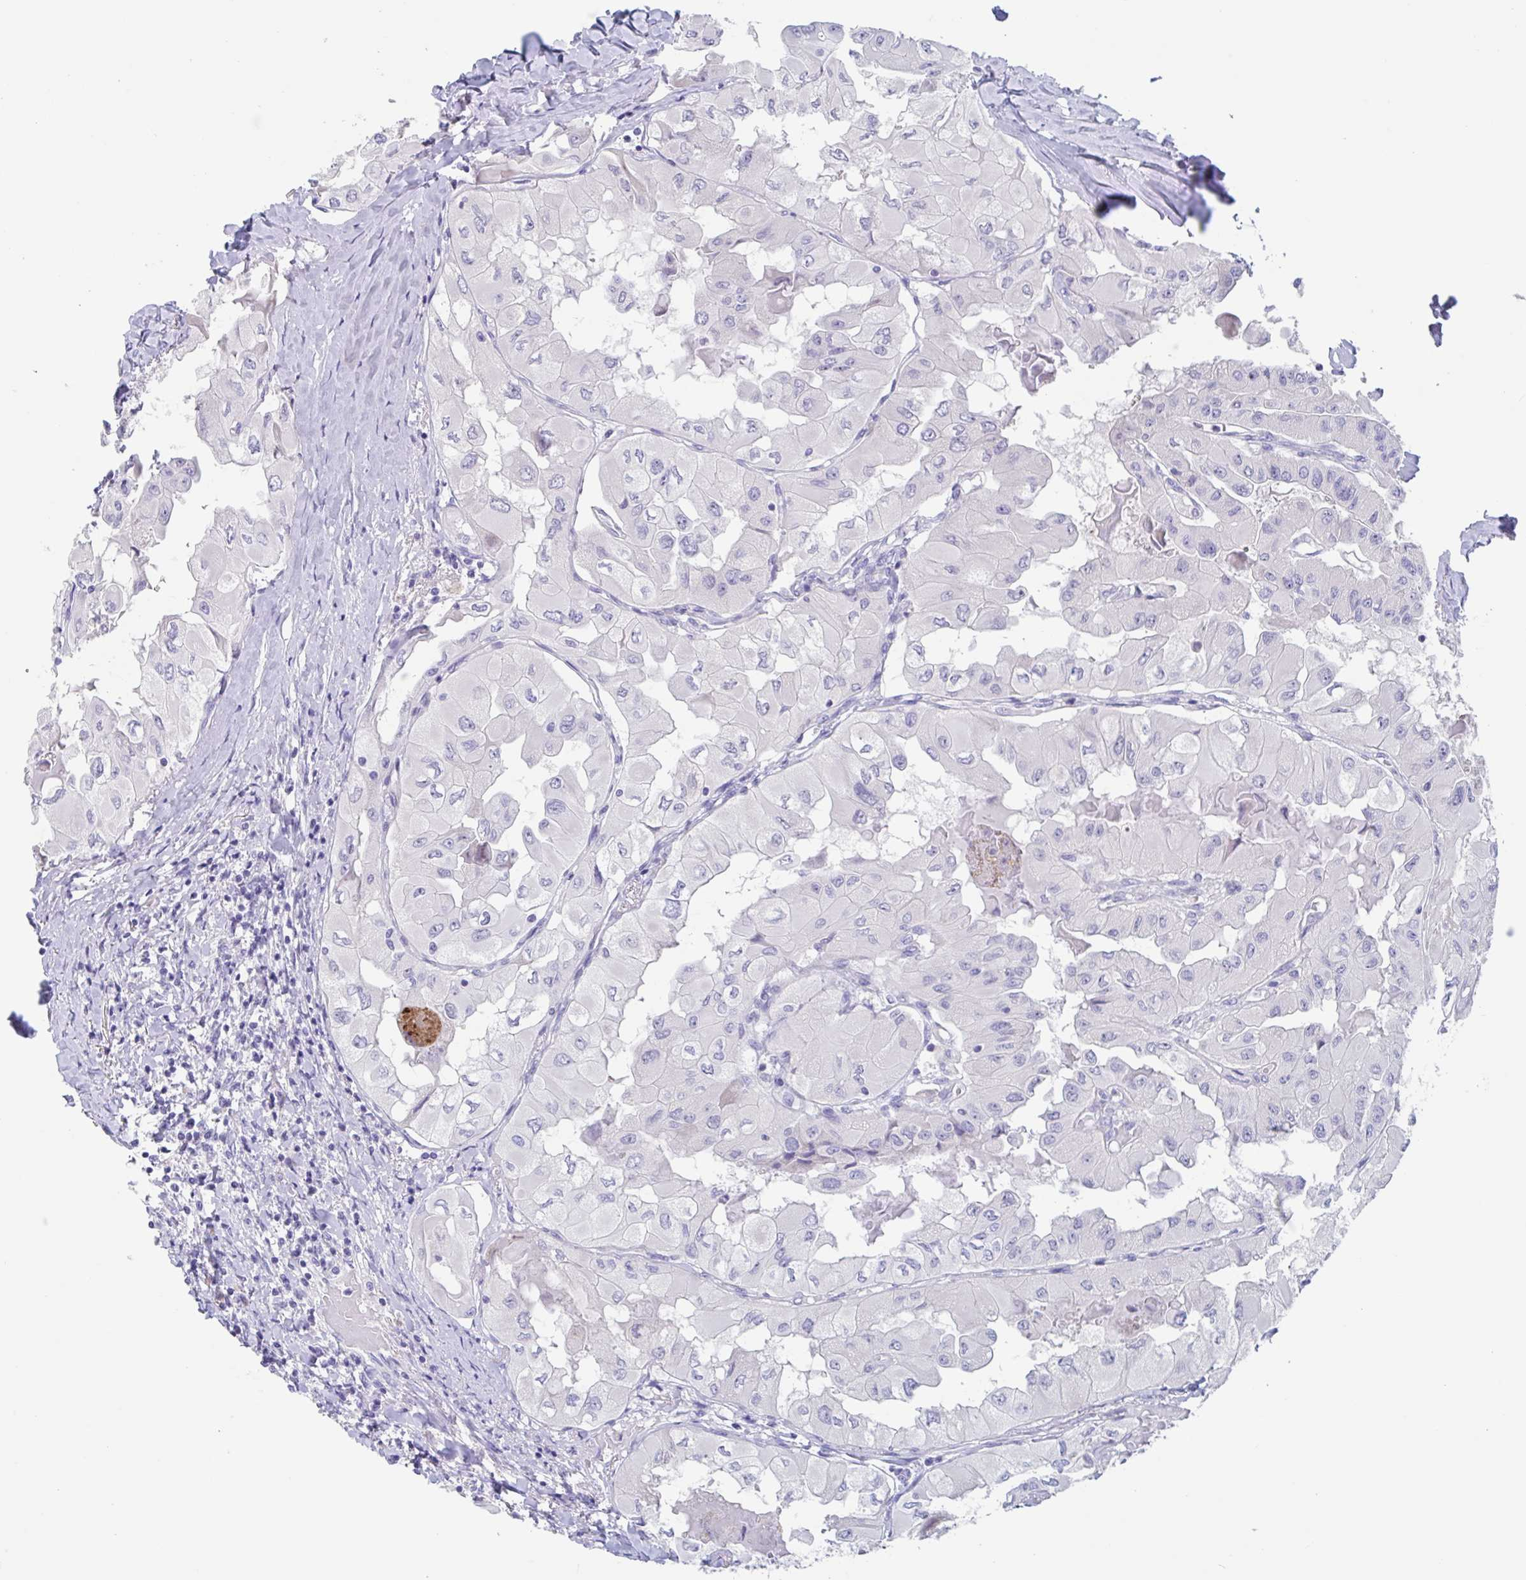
{"staining": {"intensity": "negative", "quantity": "none", "location": "none"}, "tissue": "thyroid cancer", "cell_type": "Tumor cells", "image_type": "cancer", "snomed": [{"axis": "morphology", "description": "Normal tissue, NOS"}, {"axis": "morphology", "description": "Papillary adenocarcinoma, NOS"}, {"axis": "topography", "description": "Thyroid gland"}], "caption": "DAB (3,3'-diaminobenzidine) immunohistochemical staining of human thyroid cancer (papillary adenocarcinoma) reveals no significant positivity in tumor cells.", "gene": "NOXRED1", "patient": {"sex": "female", "age": 59}}